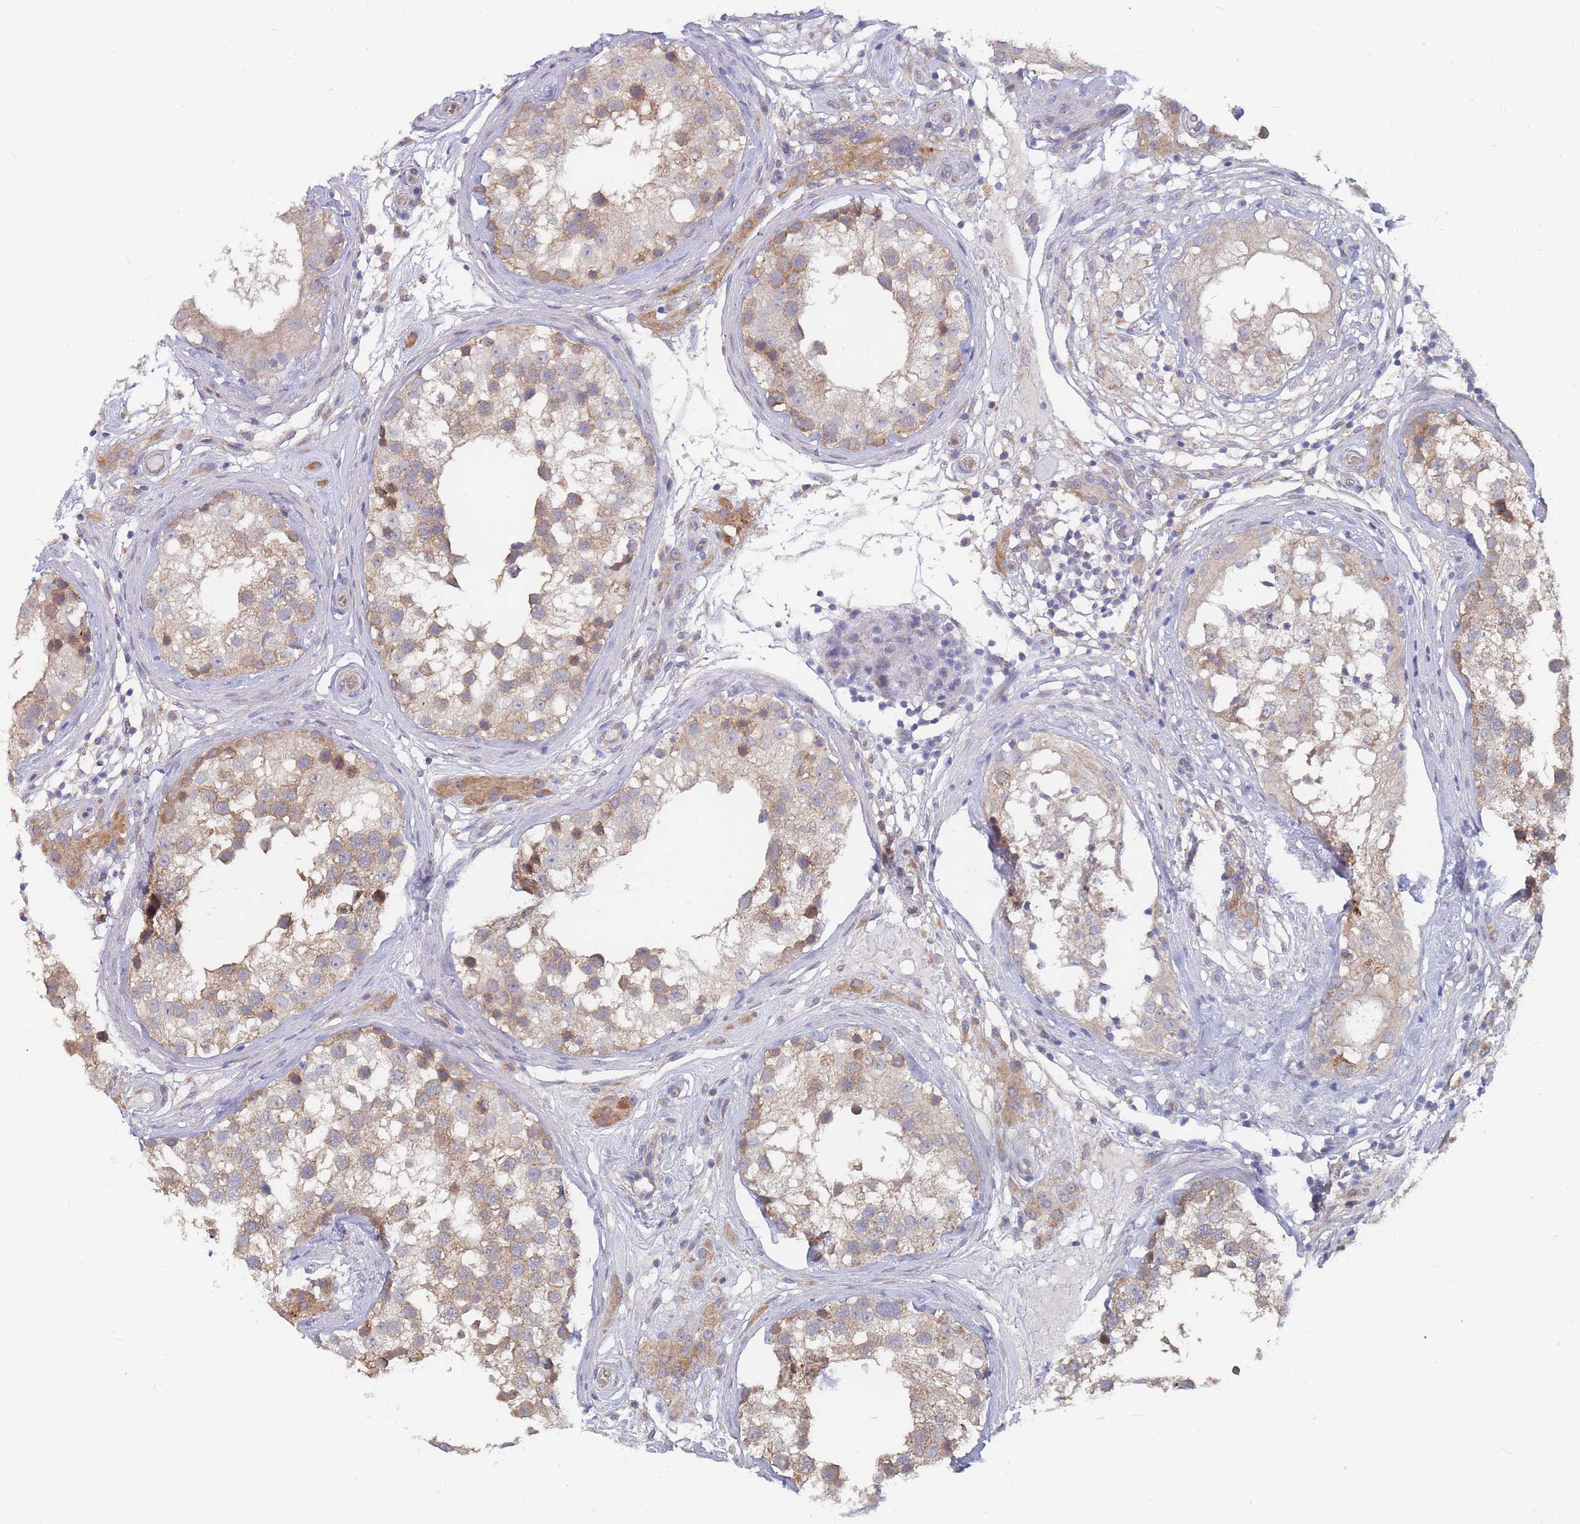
{"staining": {"intensity": "moderate", "quantity": "25%-75%", "location": "cytoplasmic/membranous"}, "tissue": "testis", "cell_type": "Cells in seminiferous ducts", "image_type": "normal", "snomed": [{"axis": "morphology", "description": "Normal tissue, NOS"}, {"axis": "topography", "description": "Testis"}], "caption": "Protein expression analysis of normal testis shows moderate cytoplasmic/membranous expression in approximately 25%-75% of cells in seminiferous ducts. (Brightfield microscopy of DAB IHC at high magnification).", "gene": "NUB1", "patient": {"sex": "male", "age": 46}}